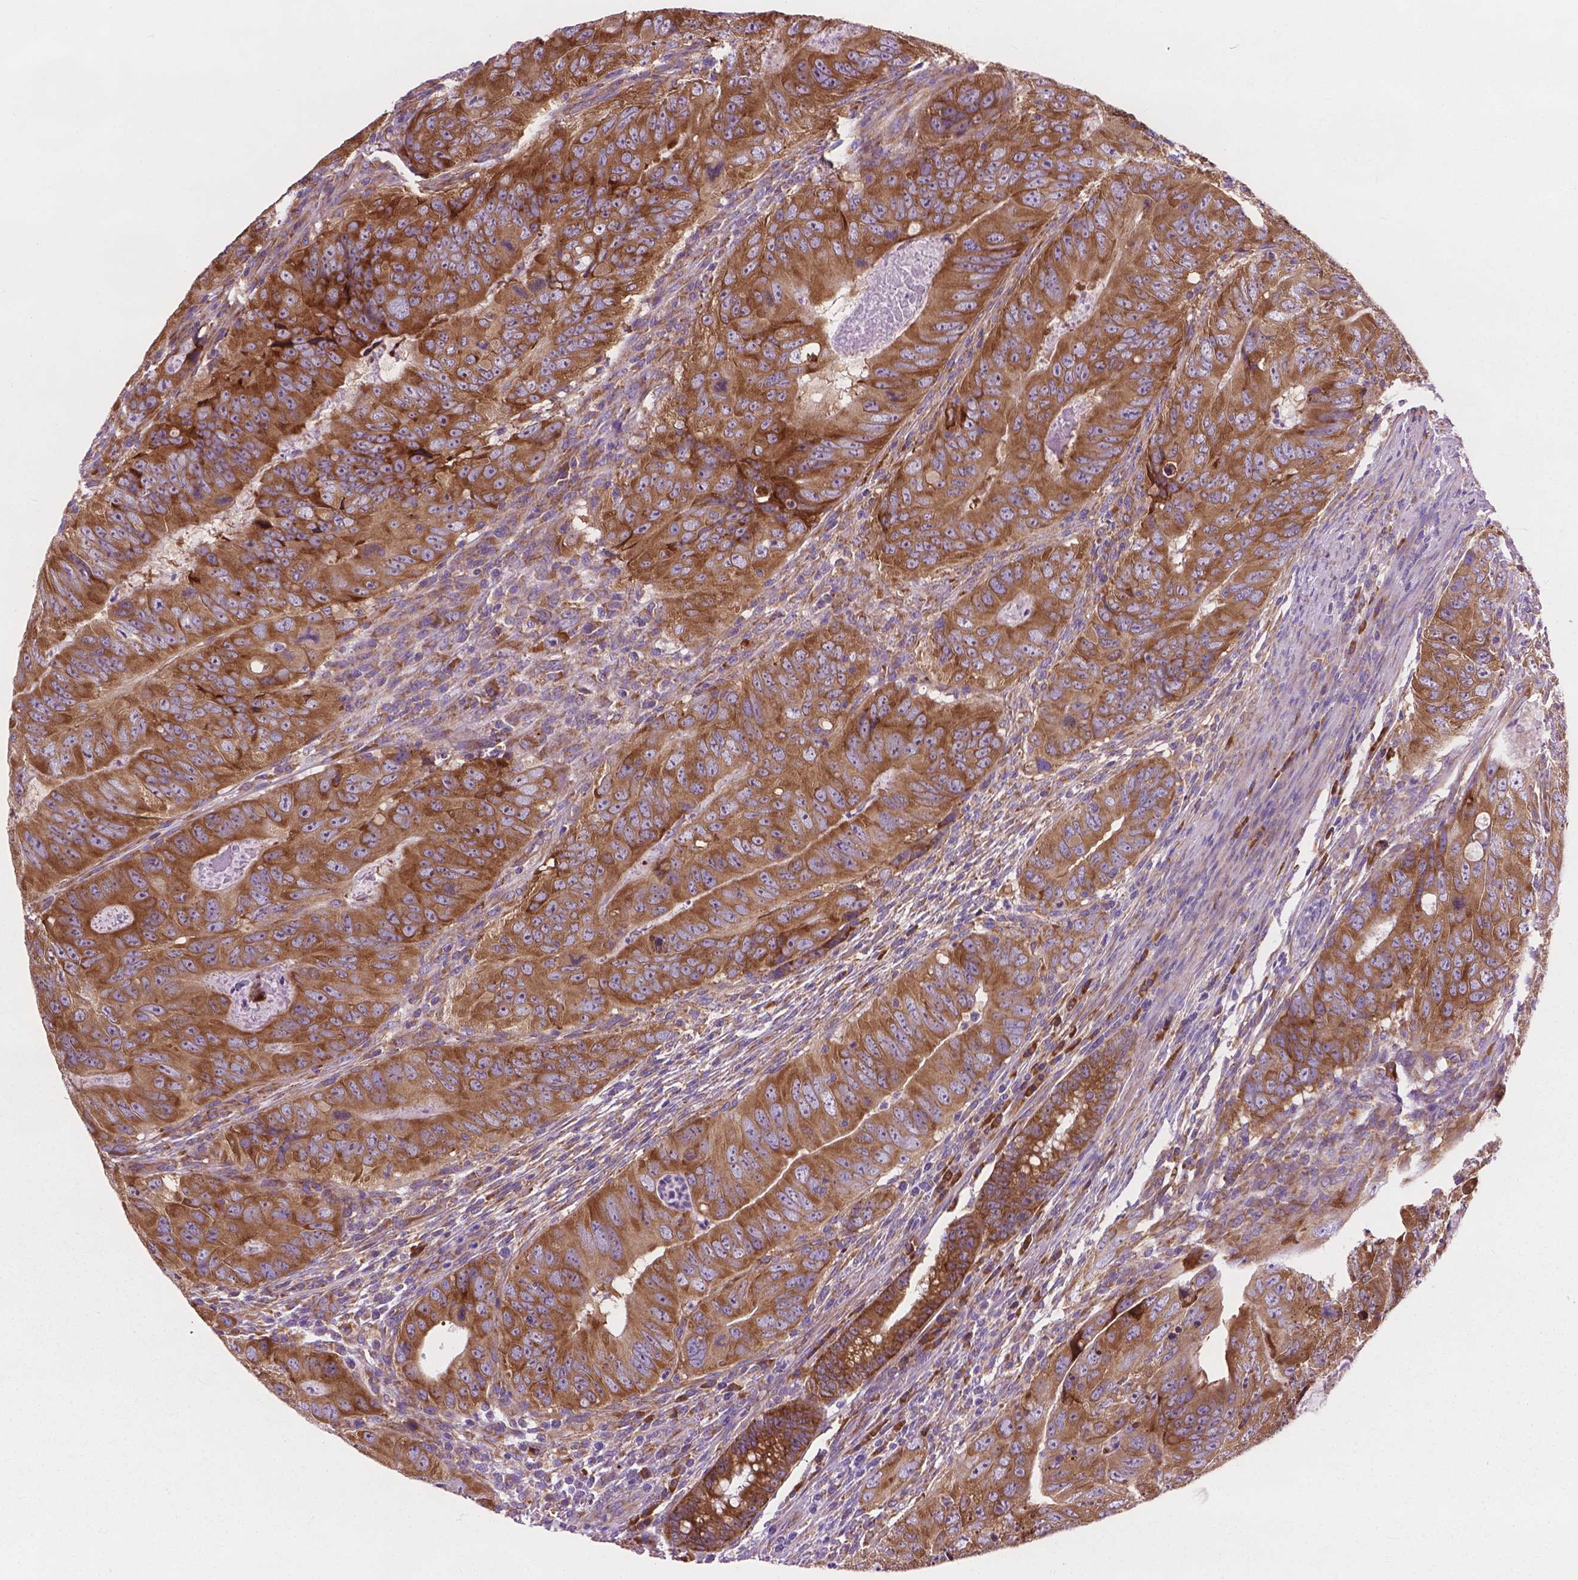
{"staining": {"intensity": "moderate", "quantity": ">75%", "location": "cytoplasmic/membranous"}, "tissue": "colorectal cancer", "cell_type": "Tumor cells", "image_type": "cancer", "snomed": [{"axis": "morphology", "description": "Adenocarcinoma, NOS"}, {"axis": "topography", "description": "Colon"}], "caption": "A high-resolution histopathology image shows immunohistochemistry staining of colorectal adenocarcinoma, which exhibits moderate cytoplasmic/membranous staining in about >75% of tumor cells.", "gene": "RPL37A", "patient": {"sex": "male", "age": 79}}